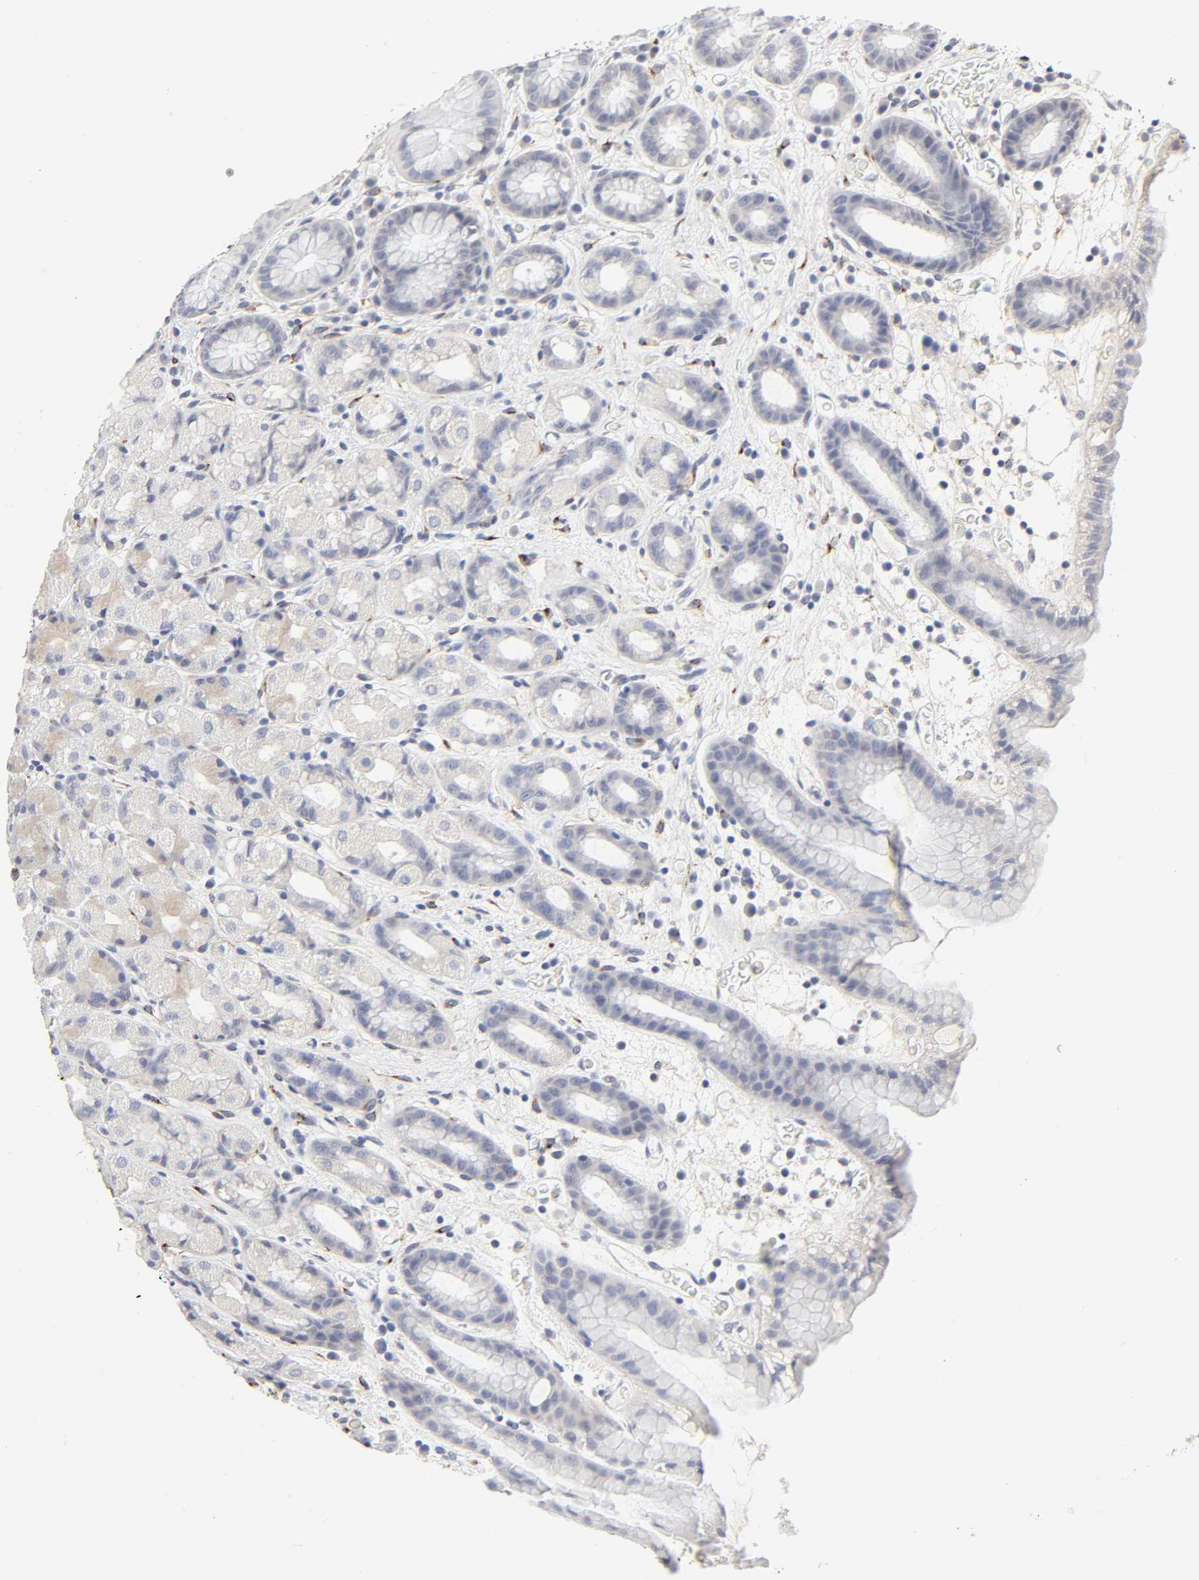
{"staining": {"intensity": "weak", "quantity": "25%-75%", "location": "cytoplasmic/membranous"}, "tissue": "stomach", "cell_type": "Glandular cells", "image_type": "normal", "snomed": [{"axis": "morphology", "description": "Normal tissue, NOS"}, {"axis": "topography", "description": "Stomach, upper"}], "caption": "This photomicrograph demonstrates unremarkable stomach stained with IHC to label a protein in brown. The cytoplasmic/membranous of glandular cells show weak positivity for the protein. Nuclei are counter-stained blue.", "gene": "LRP1", "patient": {"sex": "male", "age": 68}}